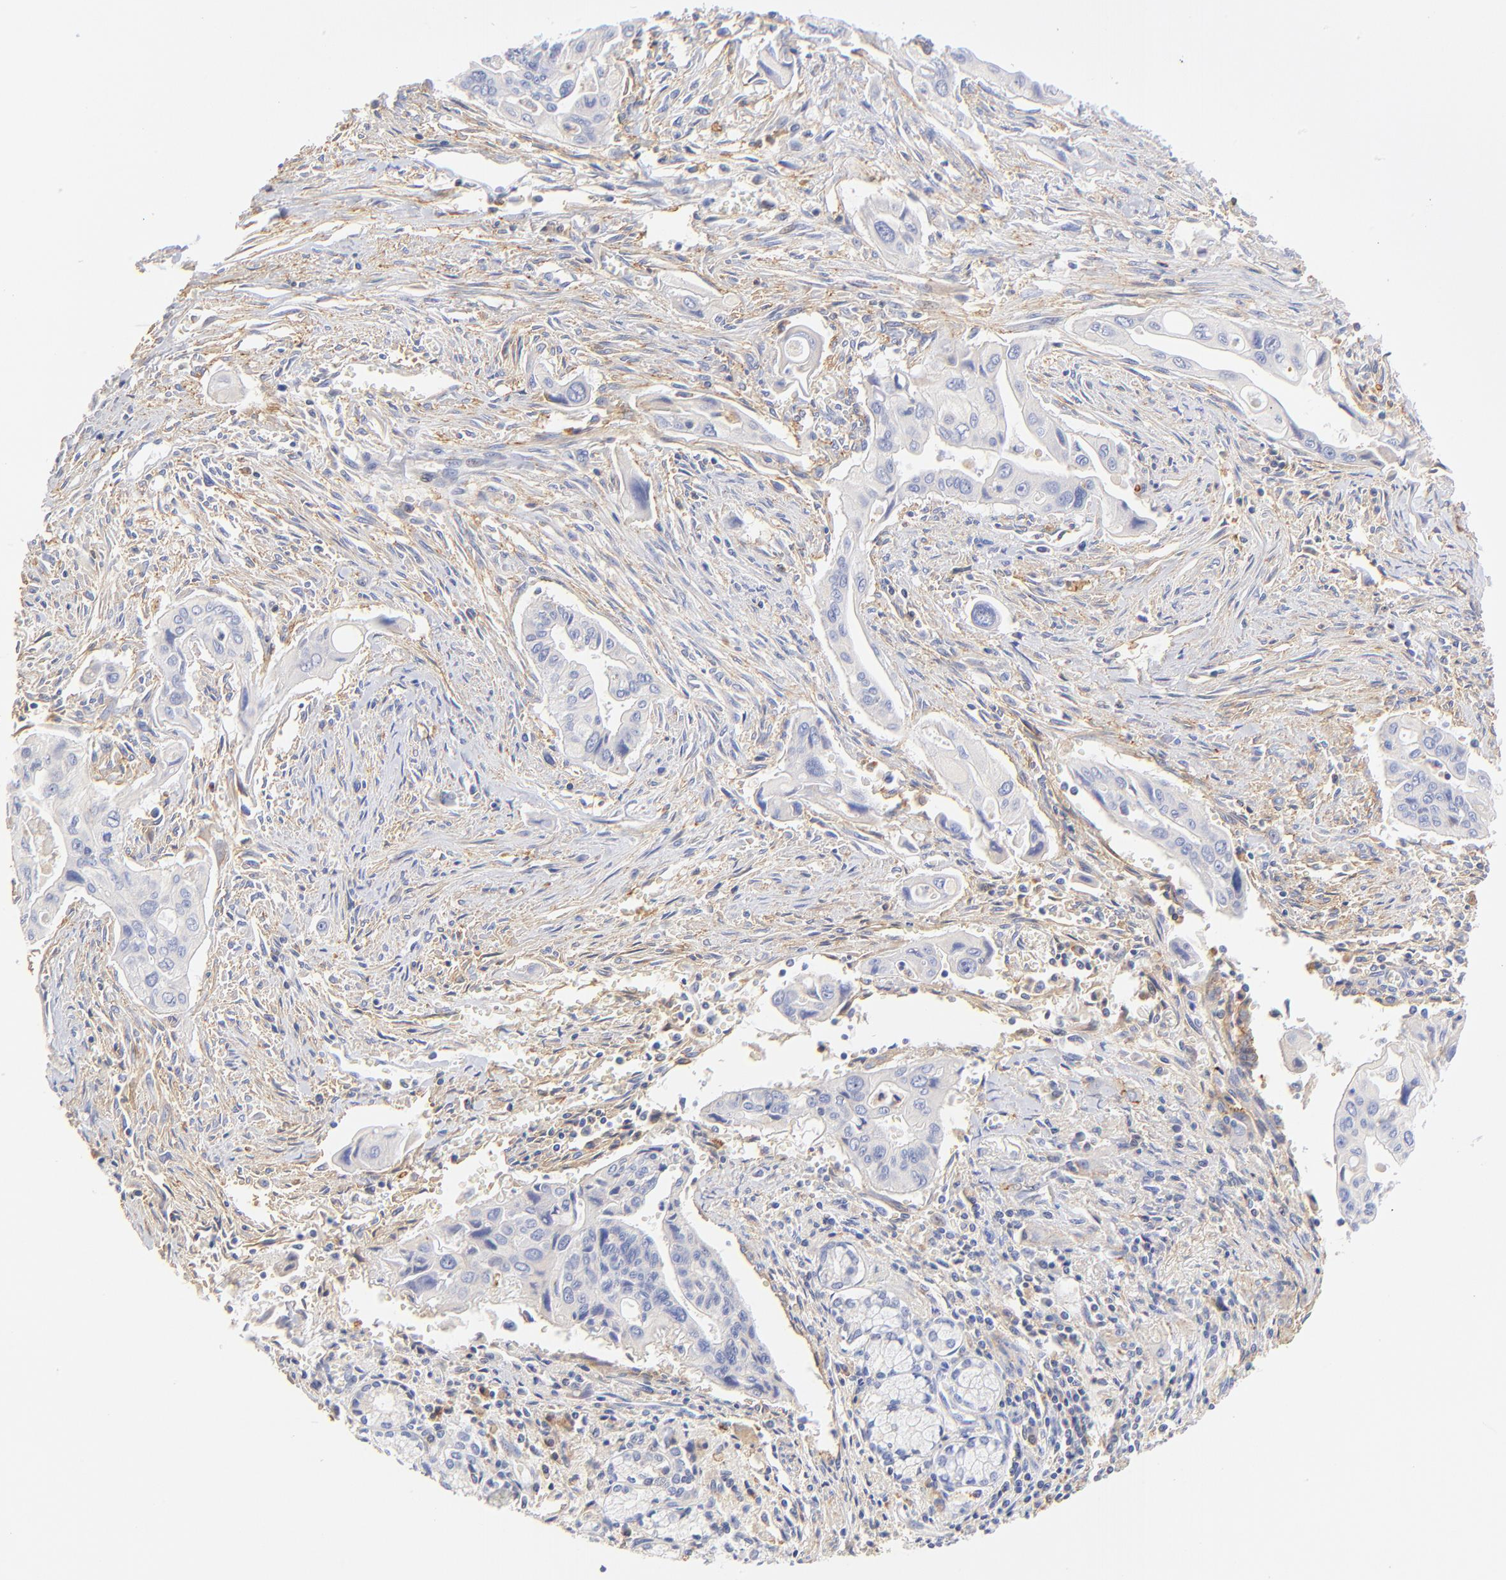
{"staining": {"intensity": "negative", "quantity": "none", "location": "none"}, "tissue": "pancreatic cancer", "cell_type": "Tumor cells", "image_type": "cancer", "snomed": [{"axis": "morphology", "description": "Adenocarcinoma, NOS"}, {"axis": "topography", "description": "Pancreas"}], "caption": "This photomicrograph is of adenocarcinoma (pancreatic) stained with immunohistochemistry (IHC) to label a protein in brown with the nuclei are counter-stained blue. There is no positivity in tumor cells.", "gene": "MDGA2", "patient": {"sex": "male", "age": 77}}